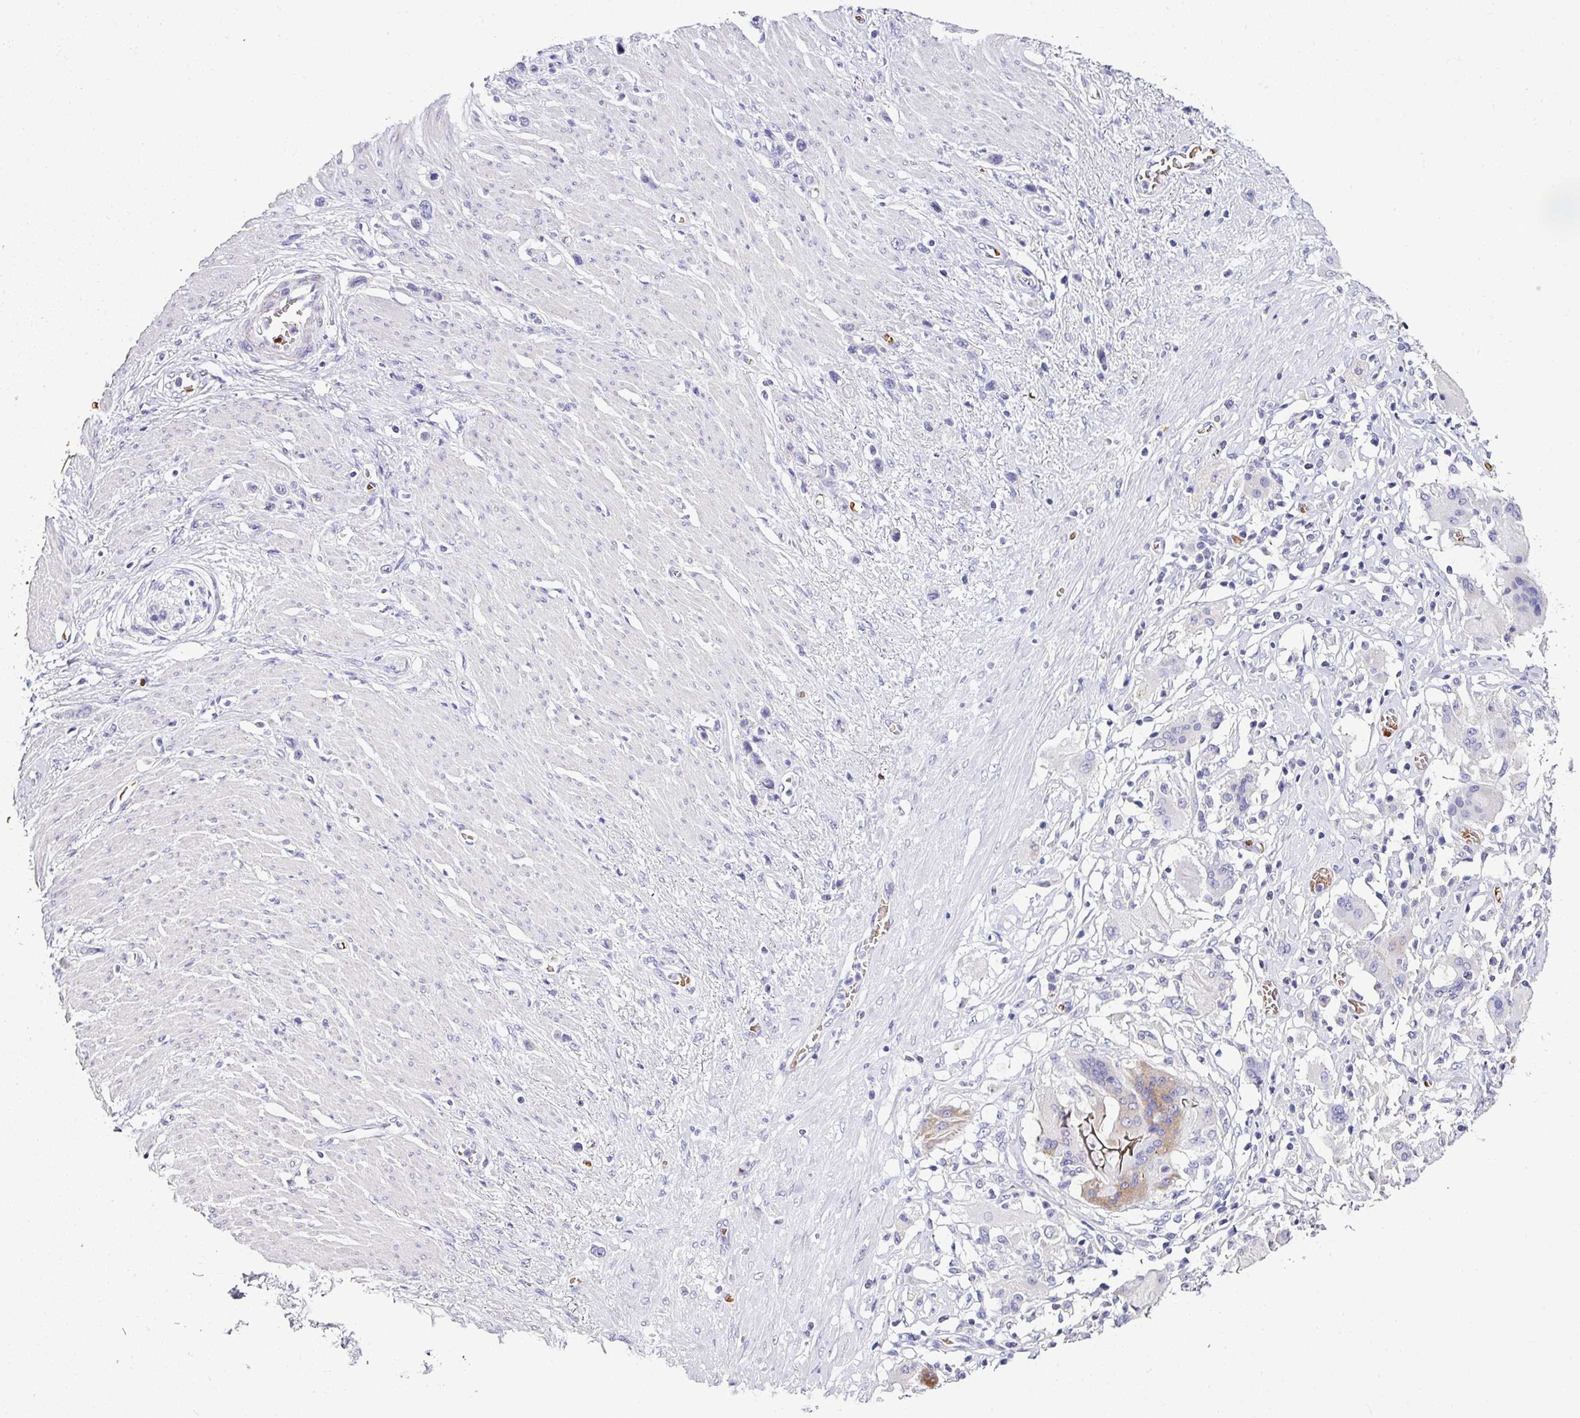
{"staining": {"intensity": "weak", "quantity": "<25%", "location": "cytoplasmic/membranous"}, "tissue": "stomach cancer", "cell_type": "Tumor cells", "image_type": "cancer", "snomed": [{"axis": "morphology", "description": "Adenocarcinoma, NOS"}, {"axis": "morphology", "description": "Adenocarcinoma, High grade"}, {"axis": "topography", "description": "Stomach, upper"}, {"axis": "topography", "description": "Stomach, lower"}], "caption": "Immunohistochemistry of adenocarcinoma (stomach) shows no positivity in tumor cells.", "gene": "NAPSA", "patient": {"sex": "female", "age": 65}}